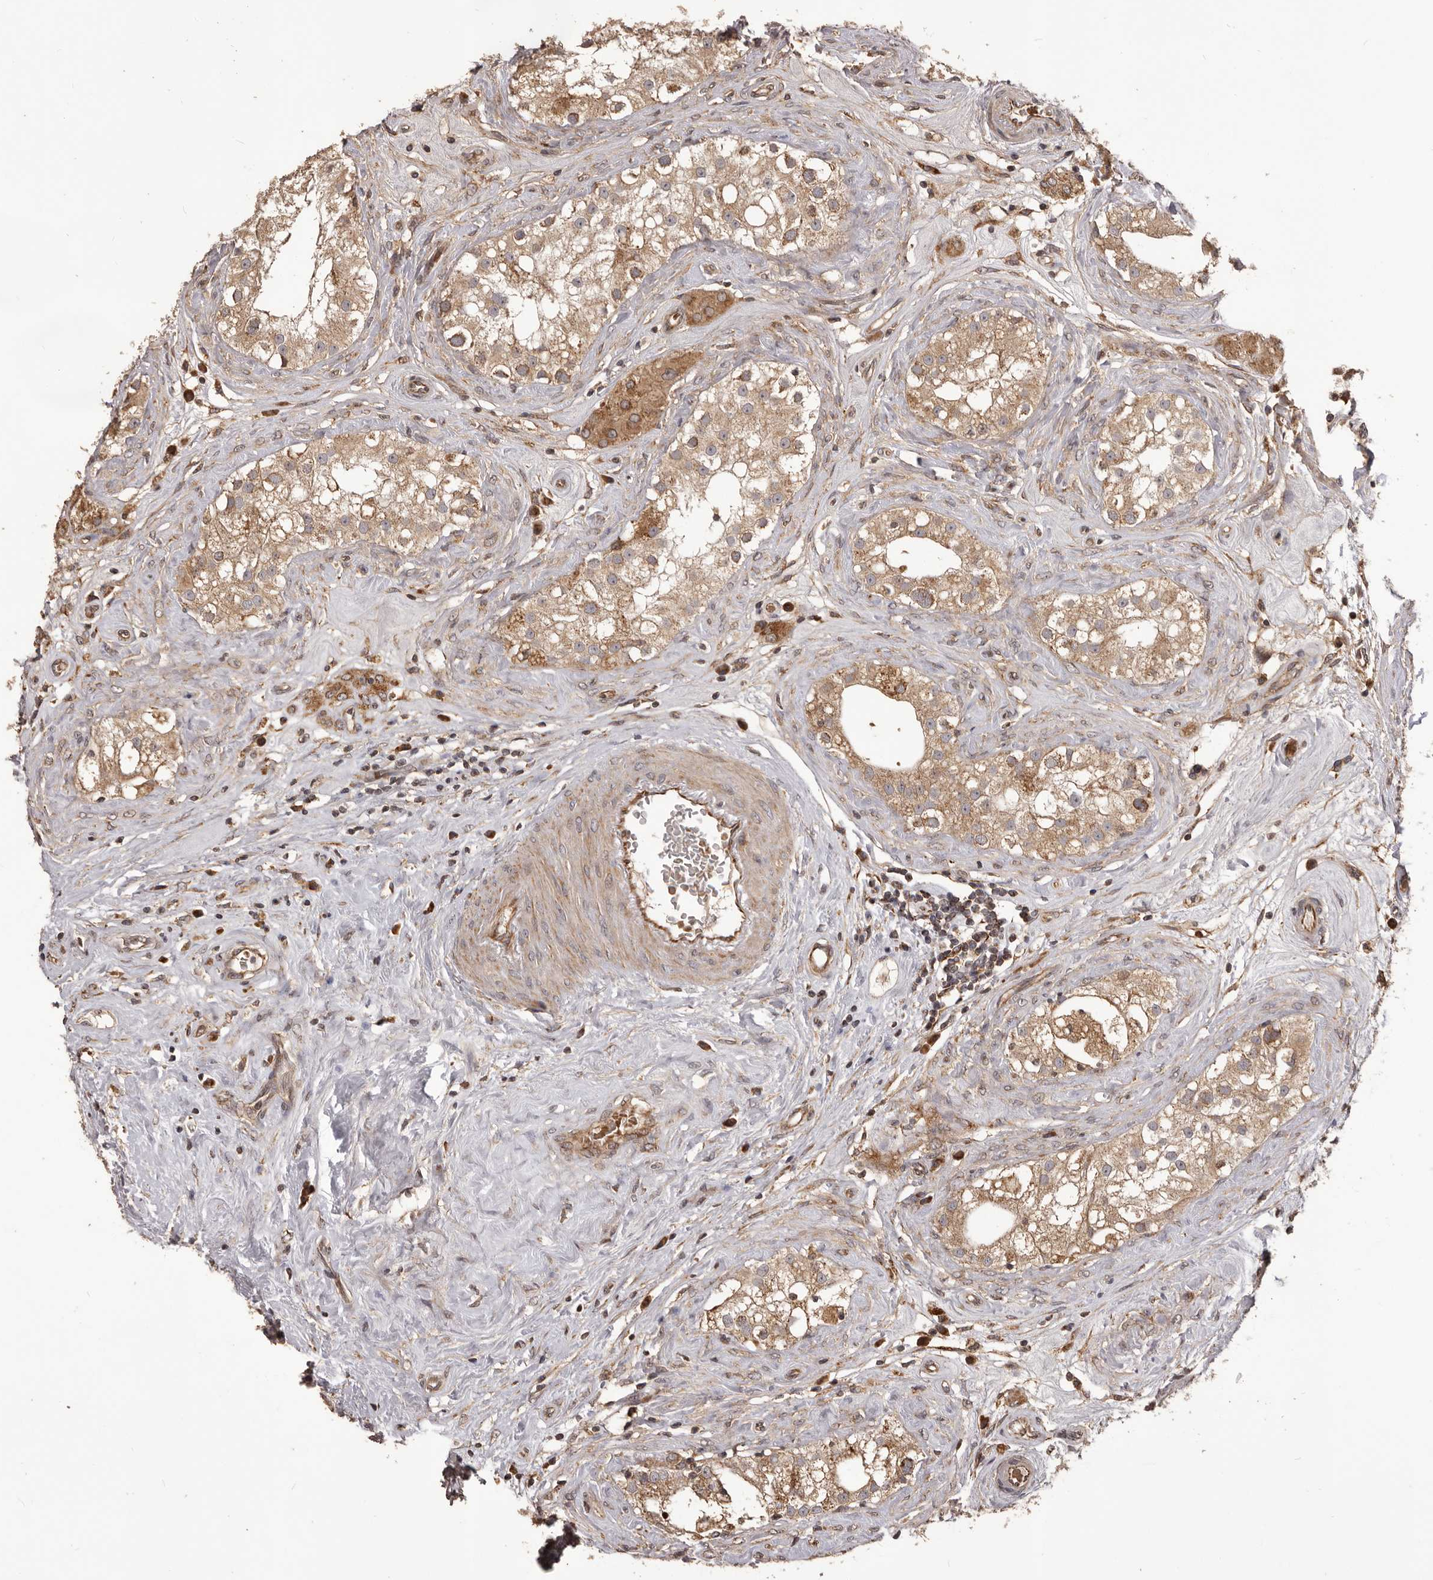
{"staining": {"intensity": "moderate", "quantity": ">75%", "location": "cytoplasmic/membranous"}, "tissue": "testis", "cell_type": "Cells in seminiferous ducts", "image_type": "normal", "snomed": [{"axis": "morphology", "description": "Normal tissue, NOS"}, {"axis": "topography", "description": "Testis"}], "caption": "The histopathology image demonstrates immunohistochemical staining of normal testis. There is moderate cytoplasmic/membranous staining is identified in approximately >75% of cells in seminiferous ducts.", "gene": "QRSL1", "patient": {"sex": "male", "age": 84}}